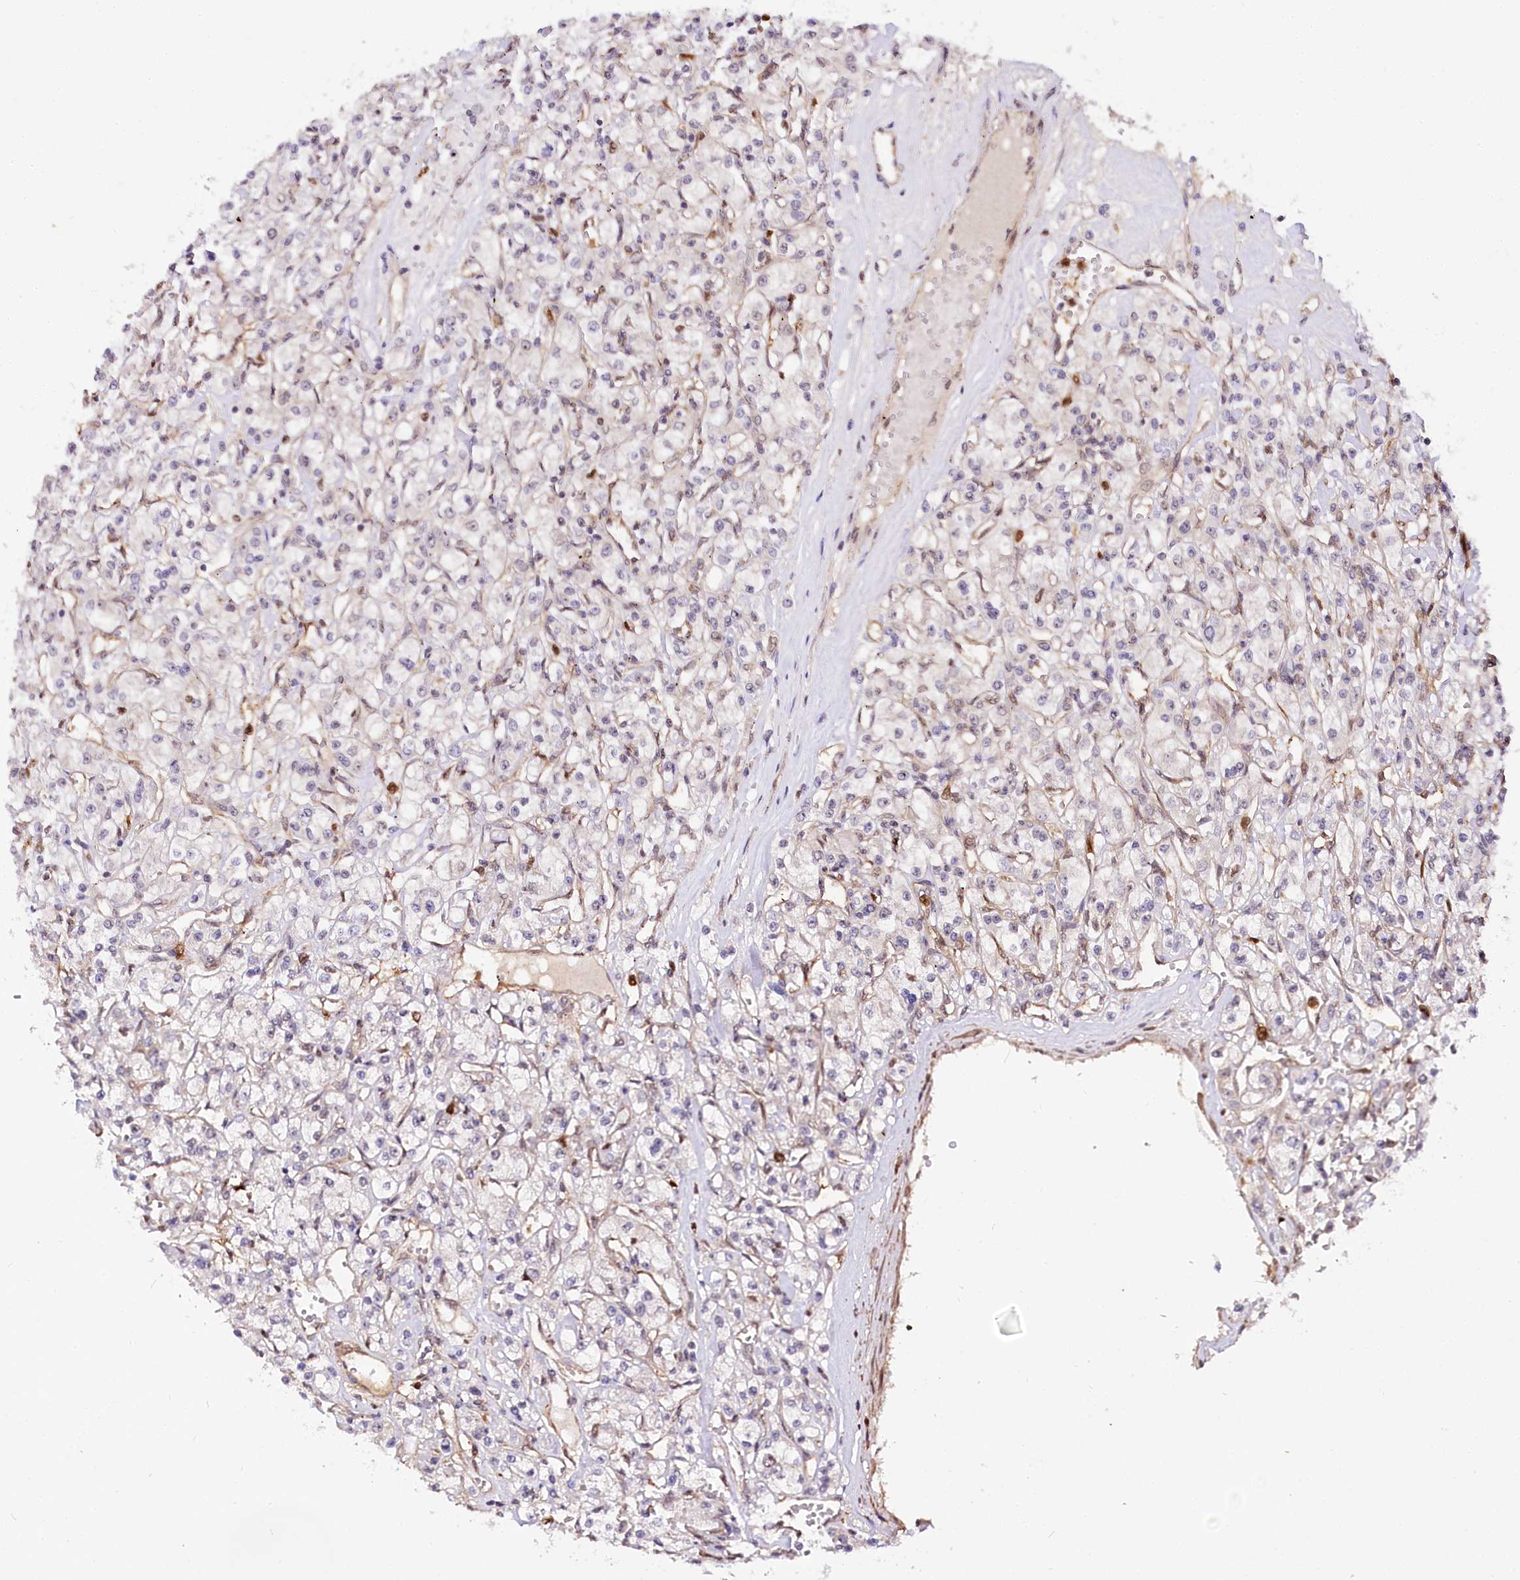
{"staining": {"intensity": "negative", "quantity": "none", "location": "none"}, "tissue": "renal cancer", "cell_type": "Tumor cells", "image_type": "cancer", "snomed": [{"axis": "morphology", "description": "Adenocarcinoma, NOS"}, {"axis": "topography", "description": "Kidney"}], "caption": "DAB (3,3'-diaminobenzidine) immunohistochemical staining of renal cancer (adenocarcinoma) shows no significant expression in tumor cells. Brightfield microscopy of immunohistochemistry stained with DAB (brown) and hematoxylin (blue), captured at high magnification.", "gene": "GNL3L", "patient": {"sex": "female", "age": 59}}